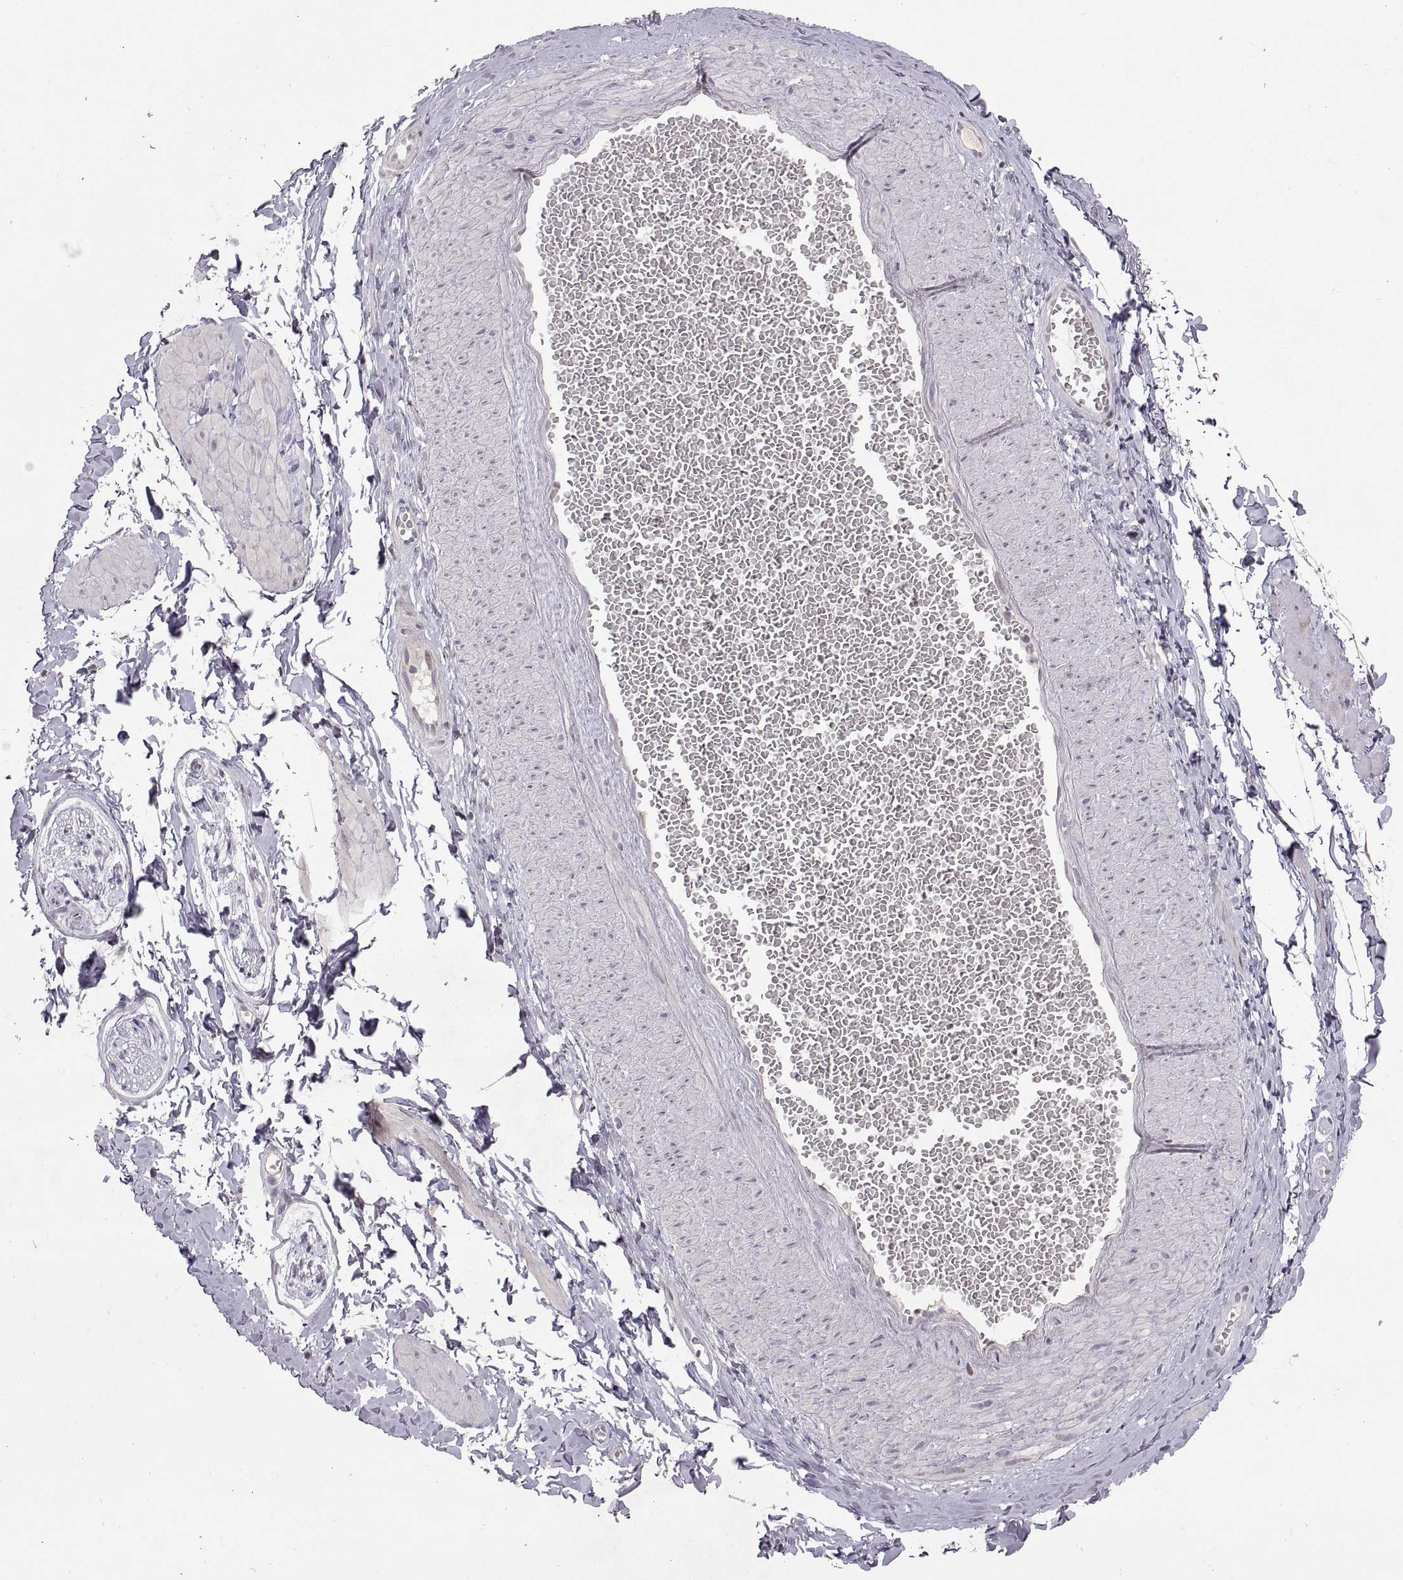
{"staining": {"intensity": "negative", "quantity": "none", "location": "none"}, "tissue": "adipose tissue", "cell_type": "Adipocytes", "image_type": "normal", "snomed": [{"axis": "morphology", "description": "Normal tissue, NOS"}, {"axis": "topography", "description": "Smooth muscle"}, {"axis": "topography", "description": "Peripheral nerve tissue"}], "caption": "An image of human adipose tissue is negative for staining in adipocytes. (IHC, brightfield microscopy, high magnification).", "gene": "SNAI1", "patient": {"sex": "male", "age": 22}}